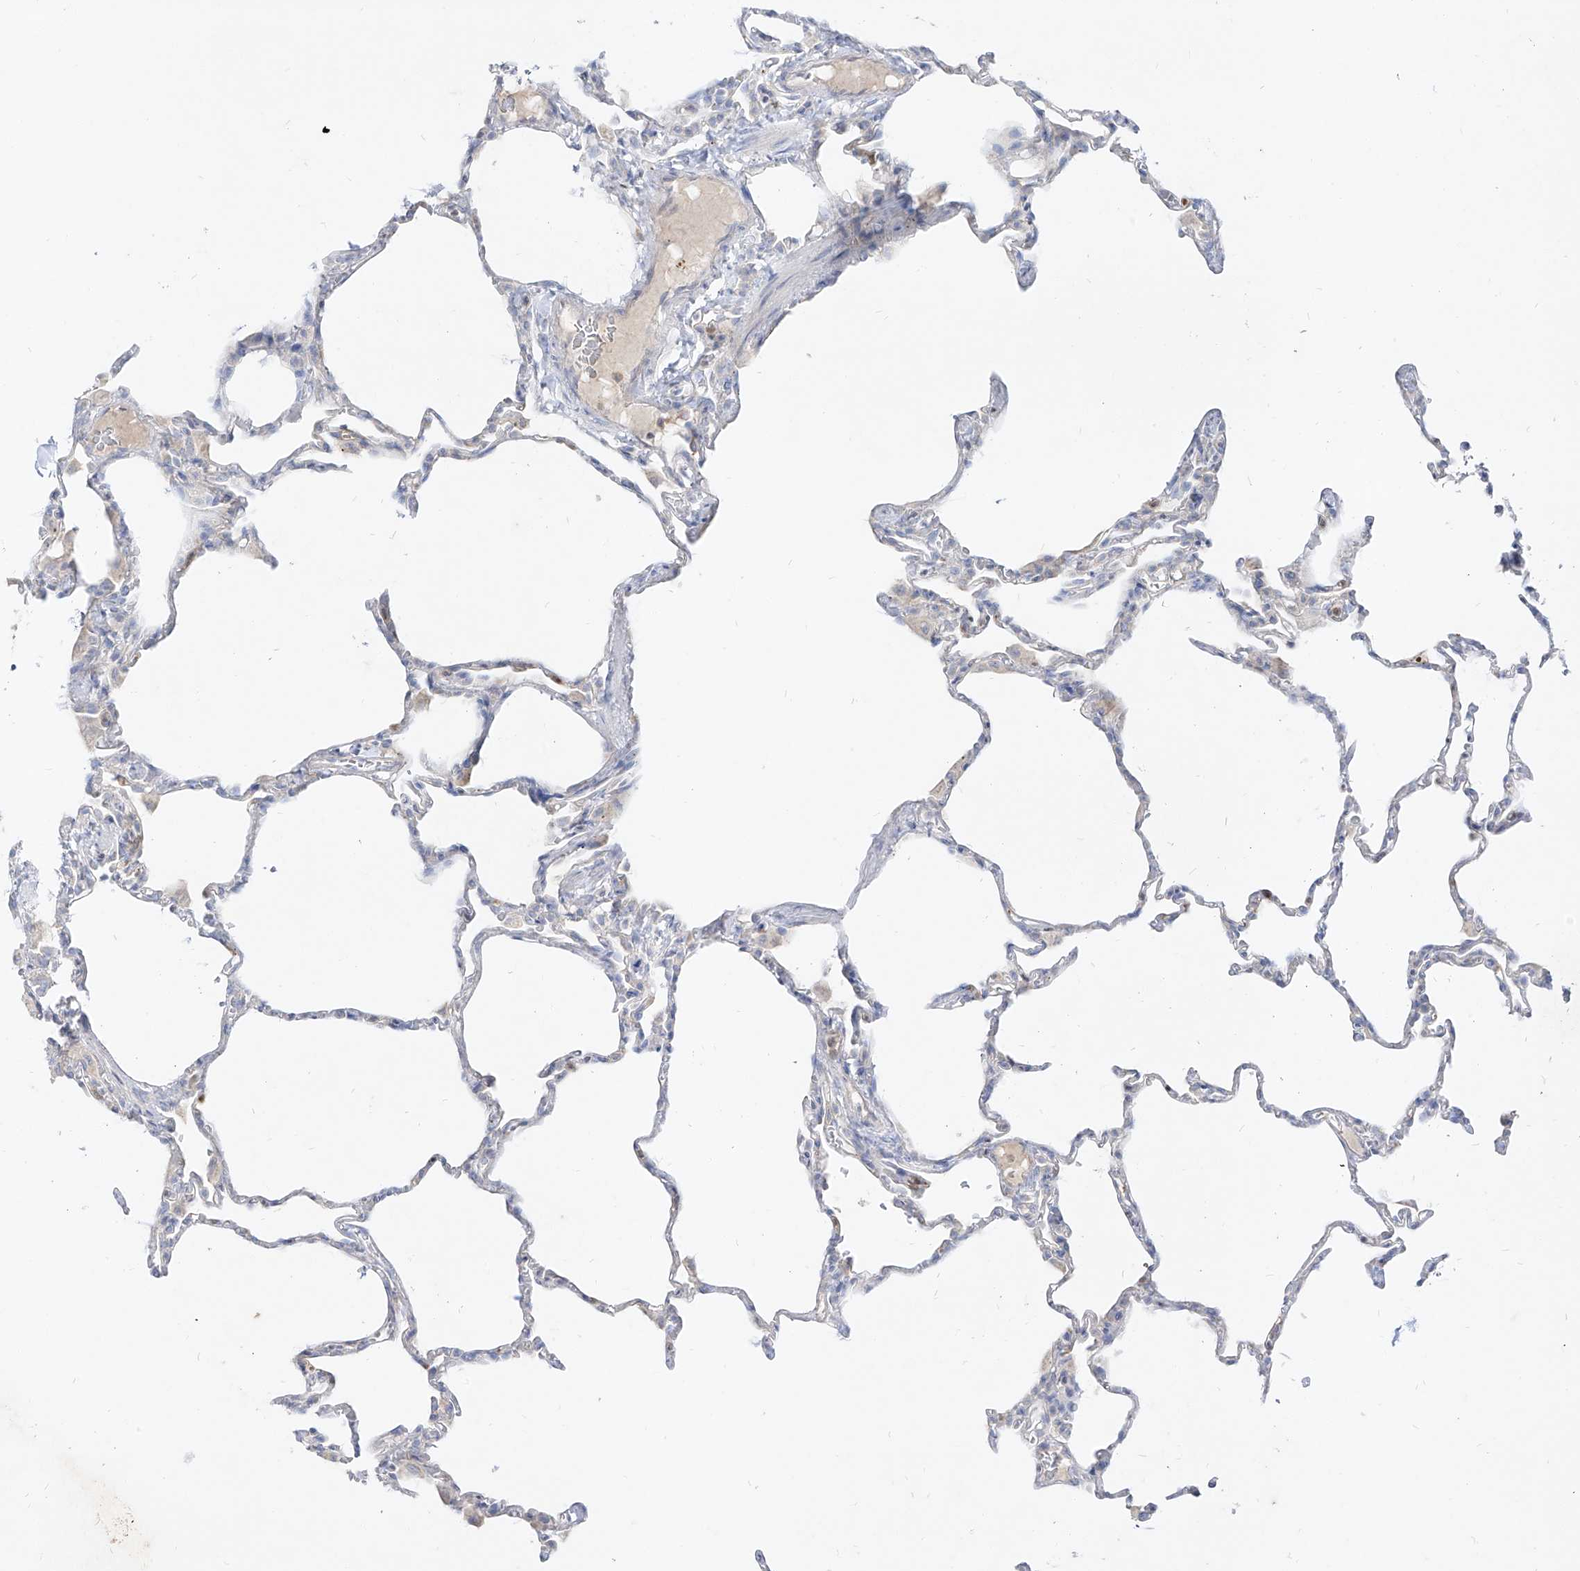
{"staining": {"intensity": "negative", "quantity": "none", "location": "none"}, "tissue": "lung", "cell_type": "Alveolar cells", "image_type": "normal", "snomed": [{"axis": "morphology", "description": "Normal tissue, NOS"}, {"axis": "topography", "description": "Lung"}], "caption": "This is an immunohistochemistry histopathology image of benign human lung. There is no expression in alveolar cells.", "gene": "RBFOX3", "patient": {"sex": "male", "age": 20}}